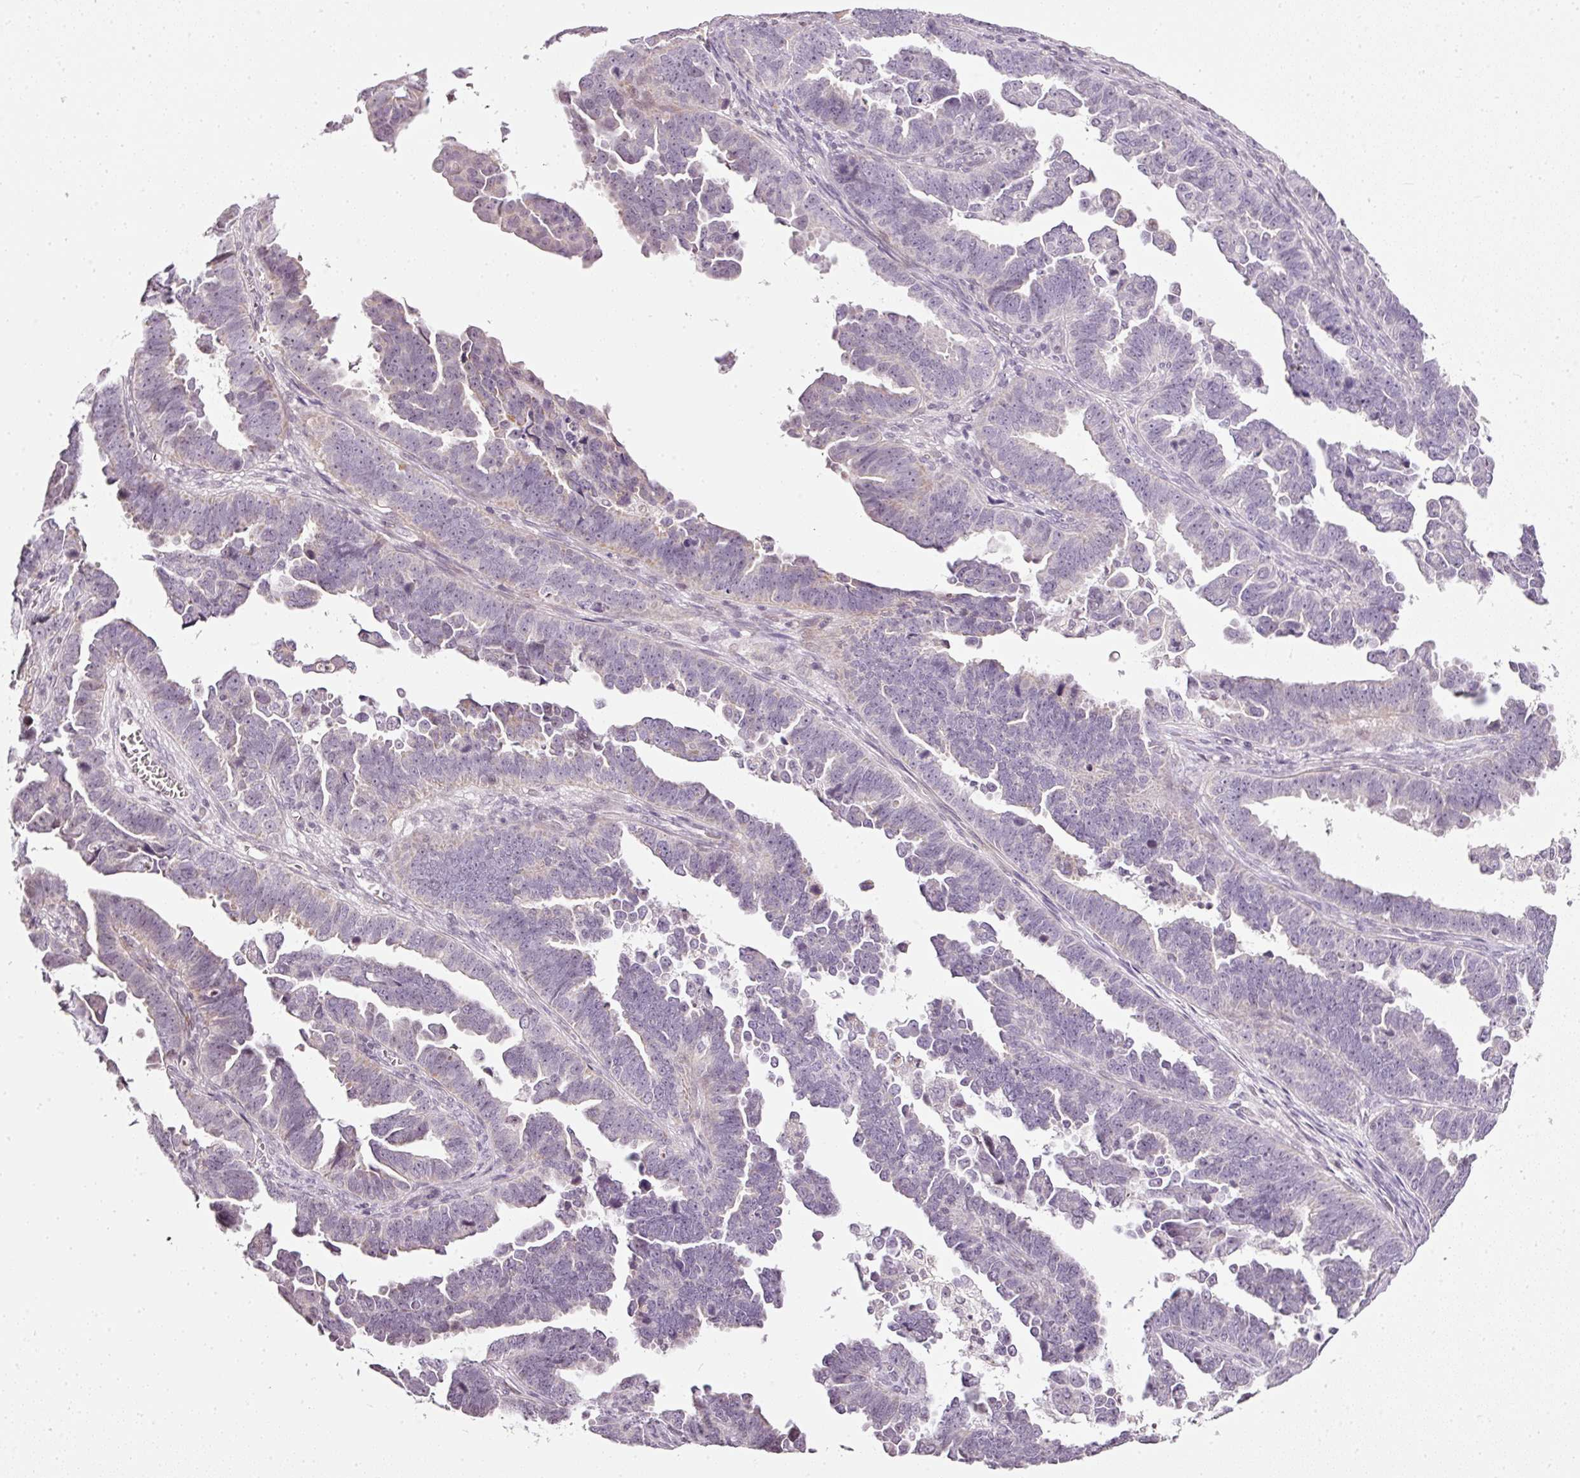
{"staining": {"intensity": "weak", "quantity": "<25%", "location": "cytoplasmic/membranous"}, "tissue": "endometrial cancer", "cell_type": "Tumor cells", "image_type": "cancer", "snomed": [{"axis": "morphology", "description": "Adenocarcinoma, NOS"}, {"axis": "topography", "description": "Endometrium"}], "caption": "This is a histopathology image of immunohistochemistry staining of endometrial adenocarcinoma, which shows no staining in tumor cells.", "gene": "NRDE2", "patient": {"sex": "female", "age": 75}}